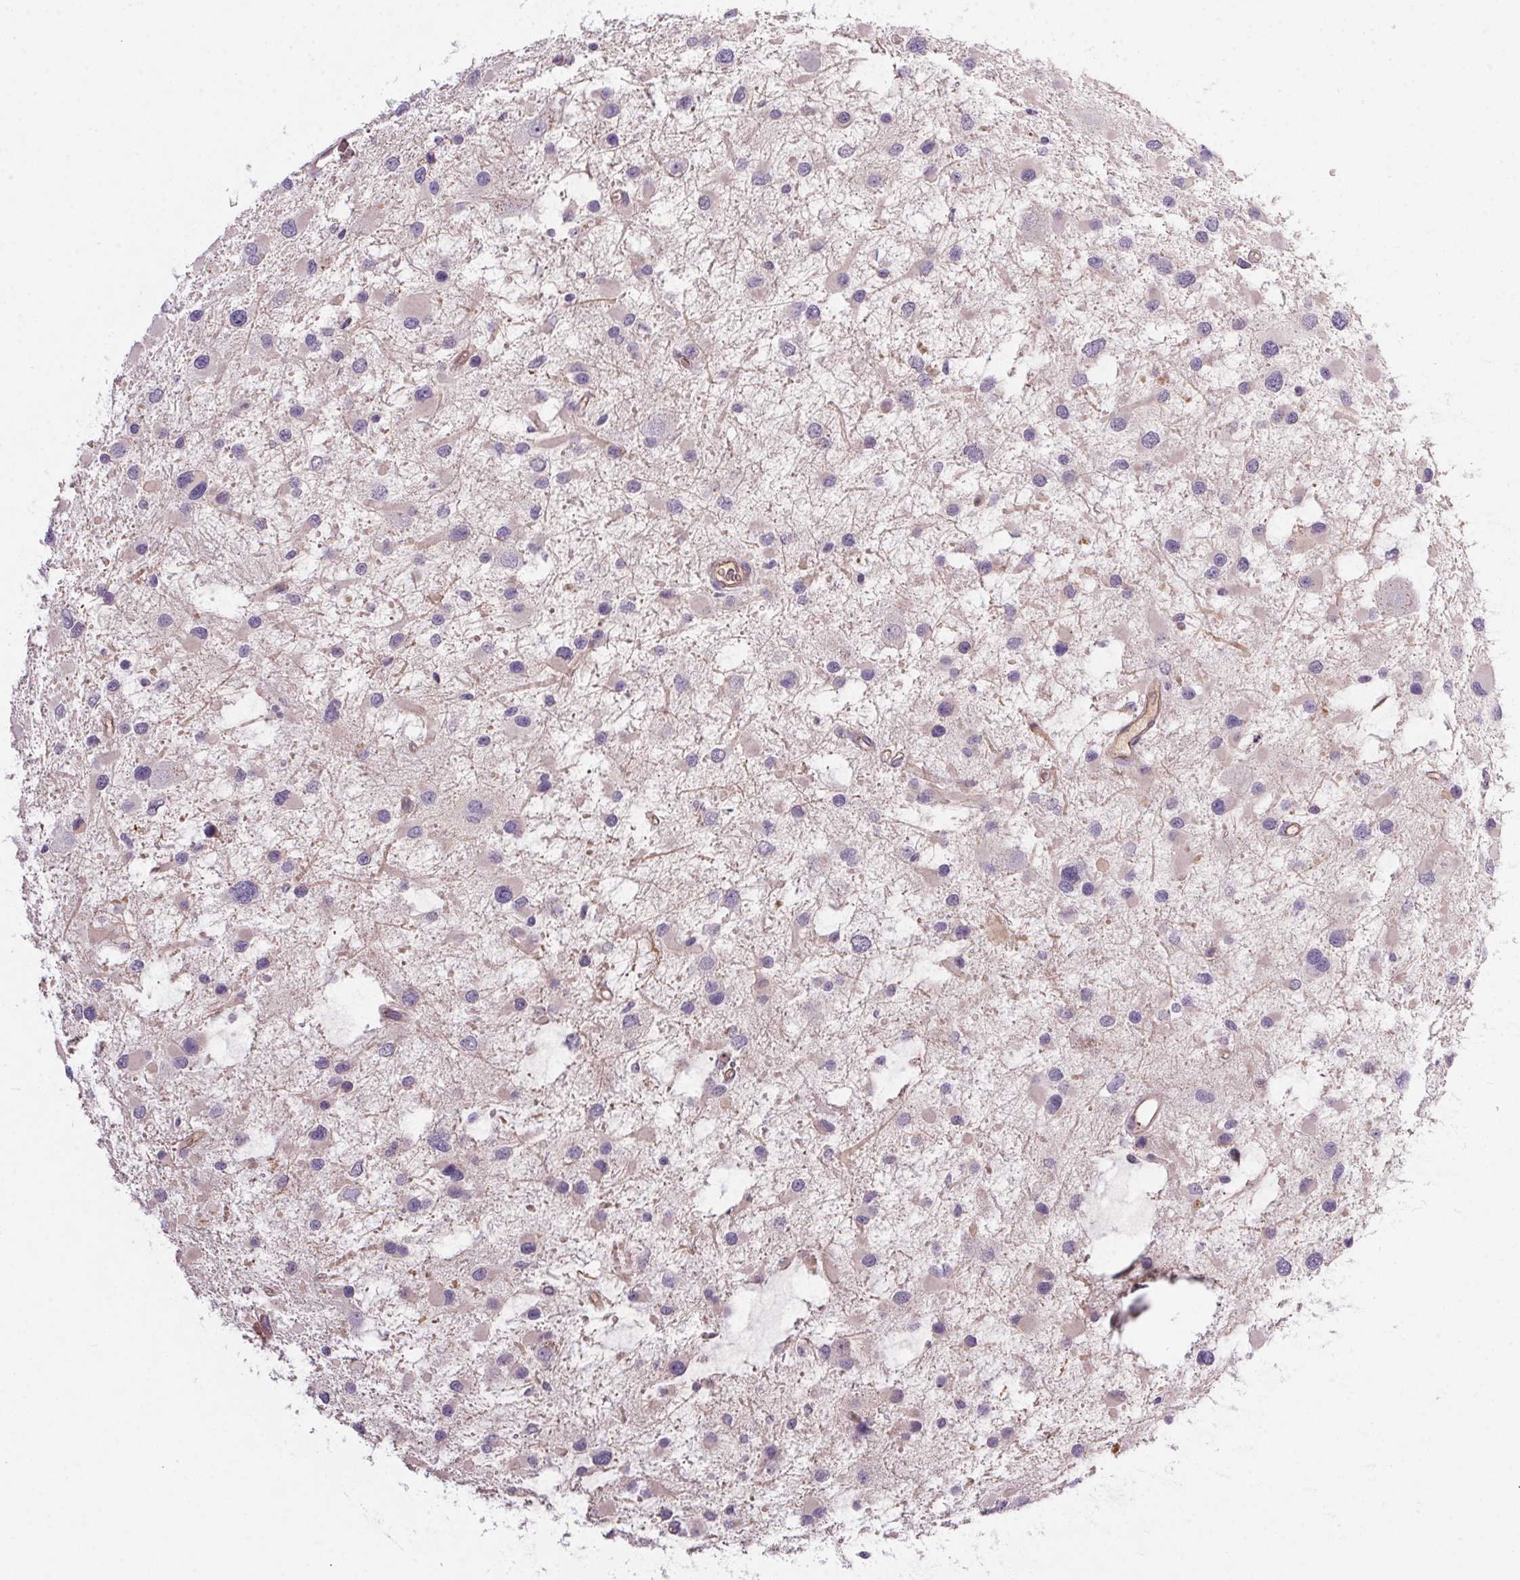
{"staining": {"intensity": "negative", "quantity": "none", "location": "none"}, "tissue": "glioma", "cell_type": "Tumor cells", "image_type": "cancer", "snomed": [{"axis": "morphology", "description": "Glioma, malignant, Low grade"}, {"axis": "topography", "description": "Brain"}], "caption": "Low-grade glioma (malignant) was stained to show a protein in brown. There is no significant positivity in tumor cells.", "gene": "APOC4", "patient": {"sex": "female", "age": 32}}